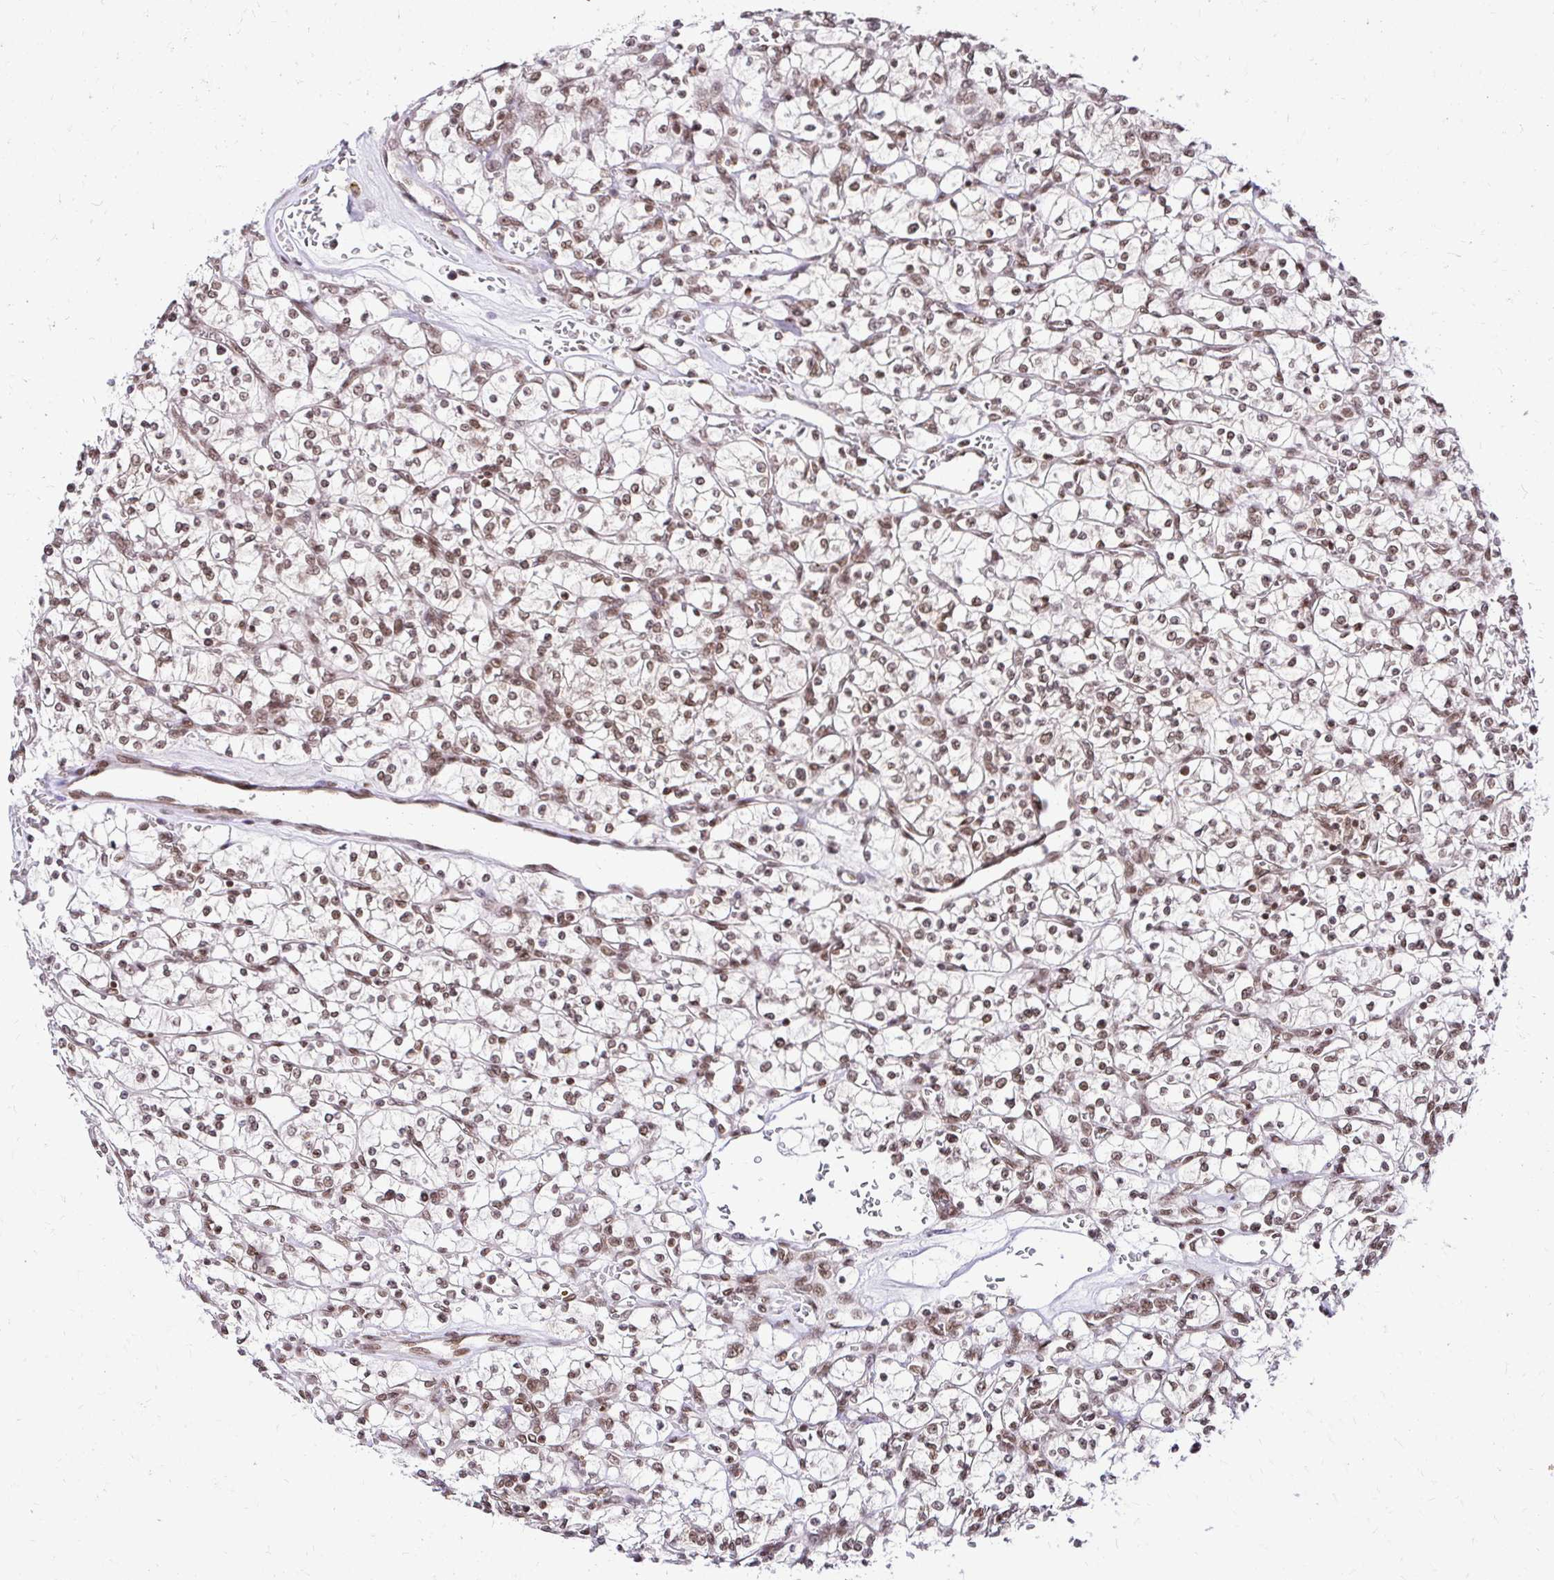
{"staining": {"intensity": "weak", "quantity": ">75%", "location": "nuclear"}, "tissue": "renal cancer", "cell_type": "Tumor cells", "image_type": "cancer", "snomed": [{"axis": "morphology", "description": "Adenocarcinoma, NOS"}, {"axis": "topography", "description": "Kidney"}], "caption": "Protein staining of renal cancer tissue shows weak nuclear expression in about >75% of tumor cells.", "gene": "GLYR1", "patient": {"sex": "female", "age": 64}}